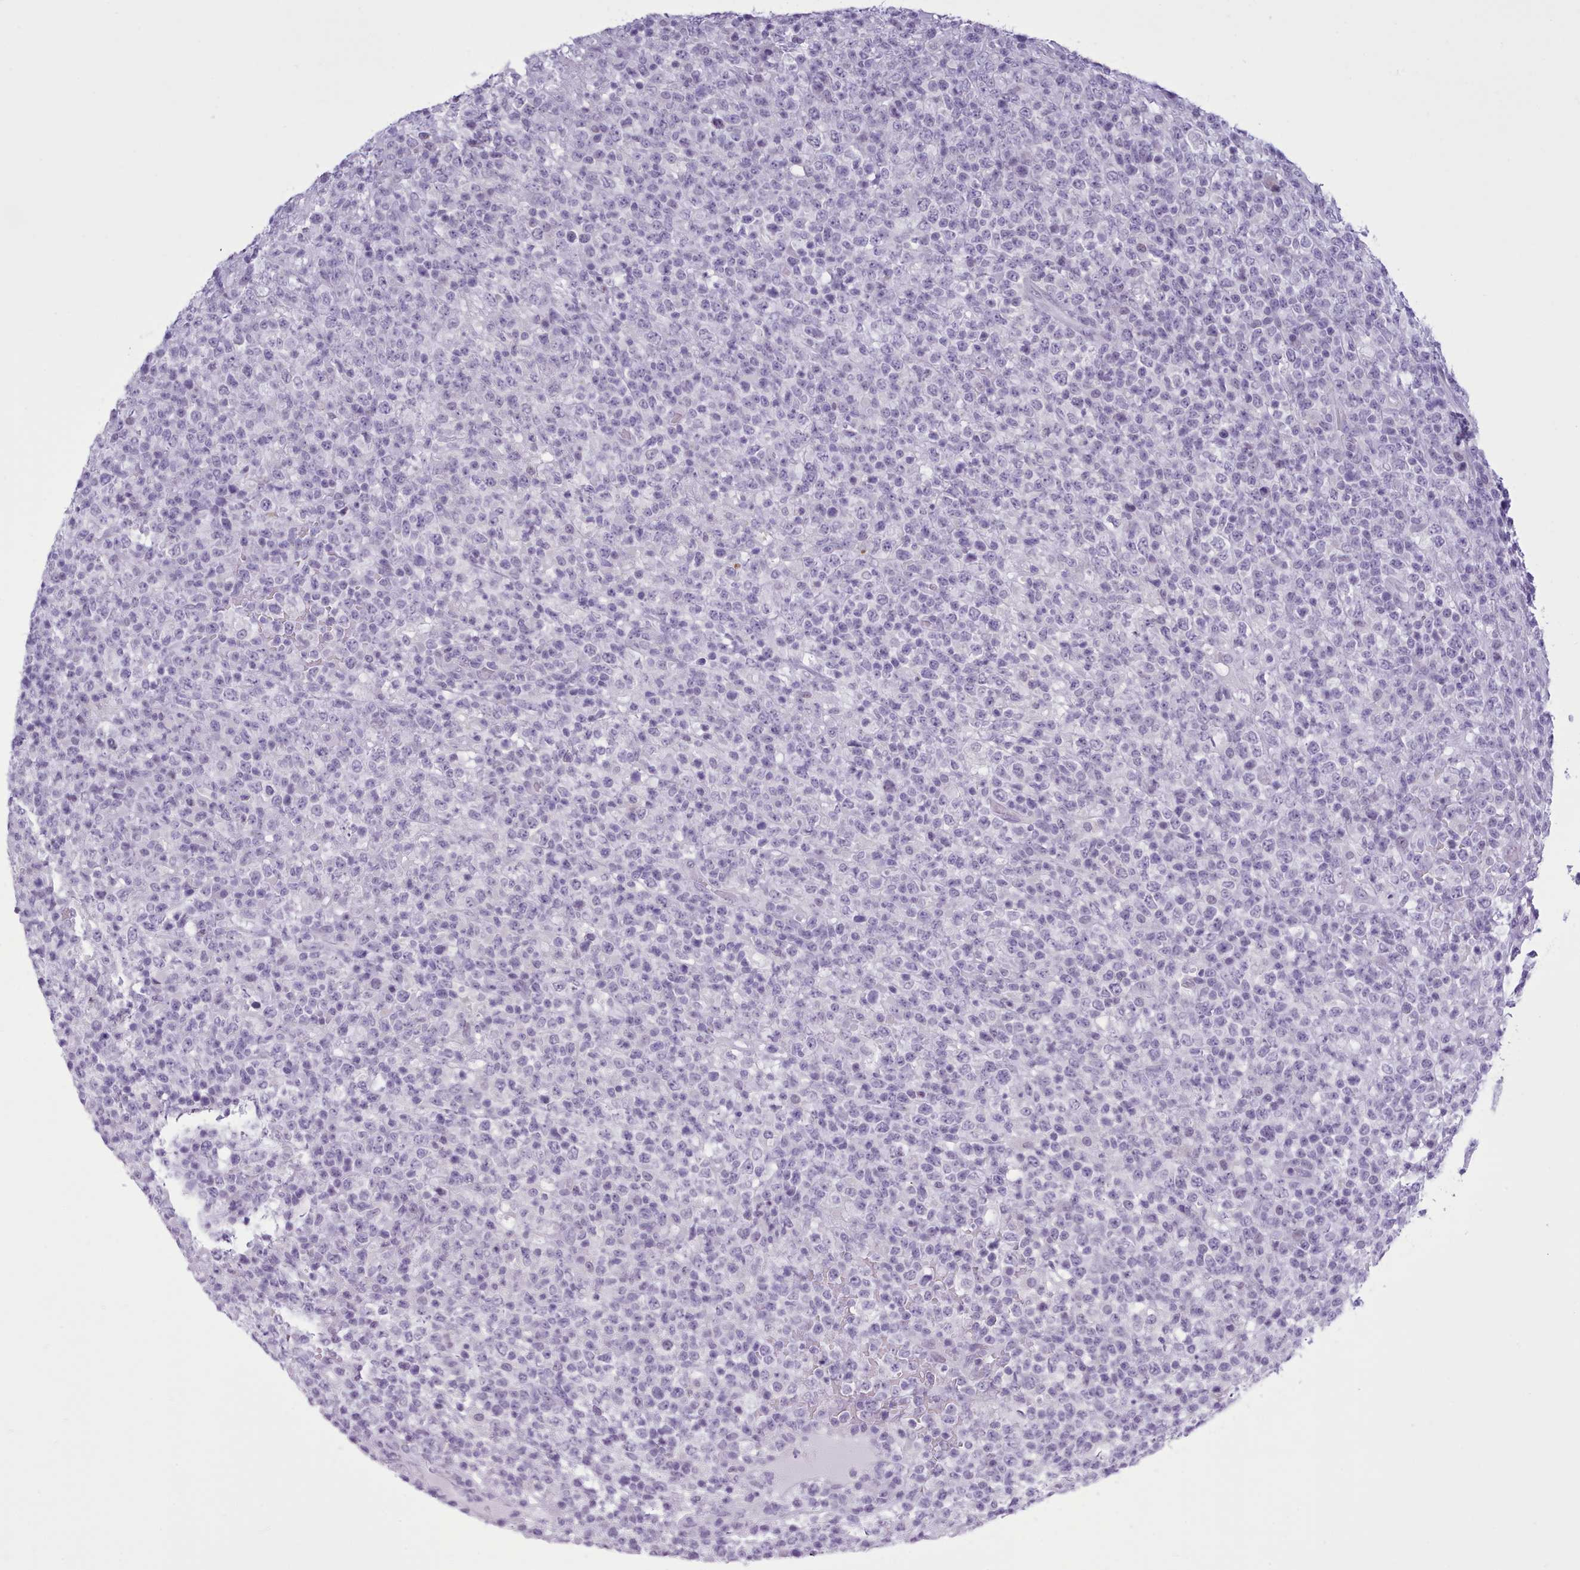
{"staining": {"intensity": "negative", "quantity": "none", "location": "none"}, "tissue": "lymphoma", "cell_type": "Tumor cells", "image_type": "cancer", "snomed": [{"axis": "morphology", "description": "Malignant lymphoma, non-Hodgkin's type, High grade"}, {"axis": "topography", "description": "Colon"}], "caption": "High-grade malignant lymphoma, non-Hodgkin's type was stained to show a protein in brown. There is no significant staining in tumor cells. Brightfield microscopy of immunohistochemistry stained with DAB (3,3'-diaminobenzidine) (brown) and hematoxylin (blue), captured at high magnification.", "gene": "FBXO48", "patient": {"sex": "female", "age": 53}}